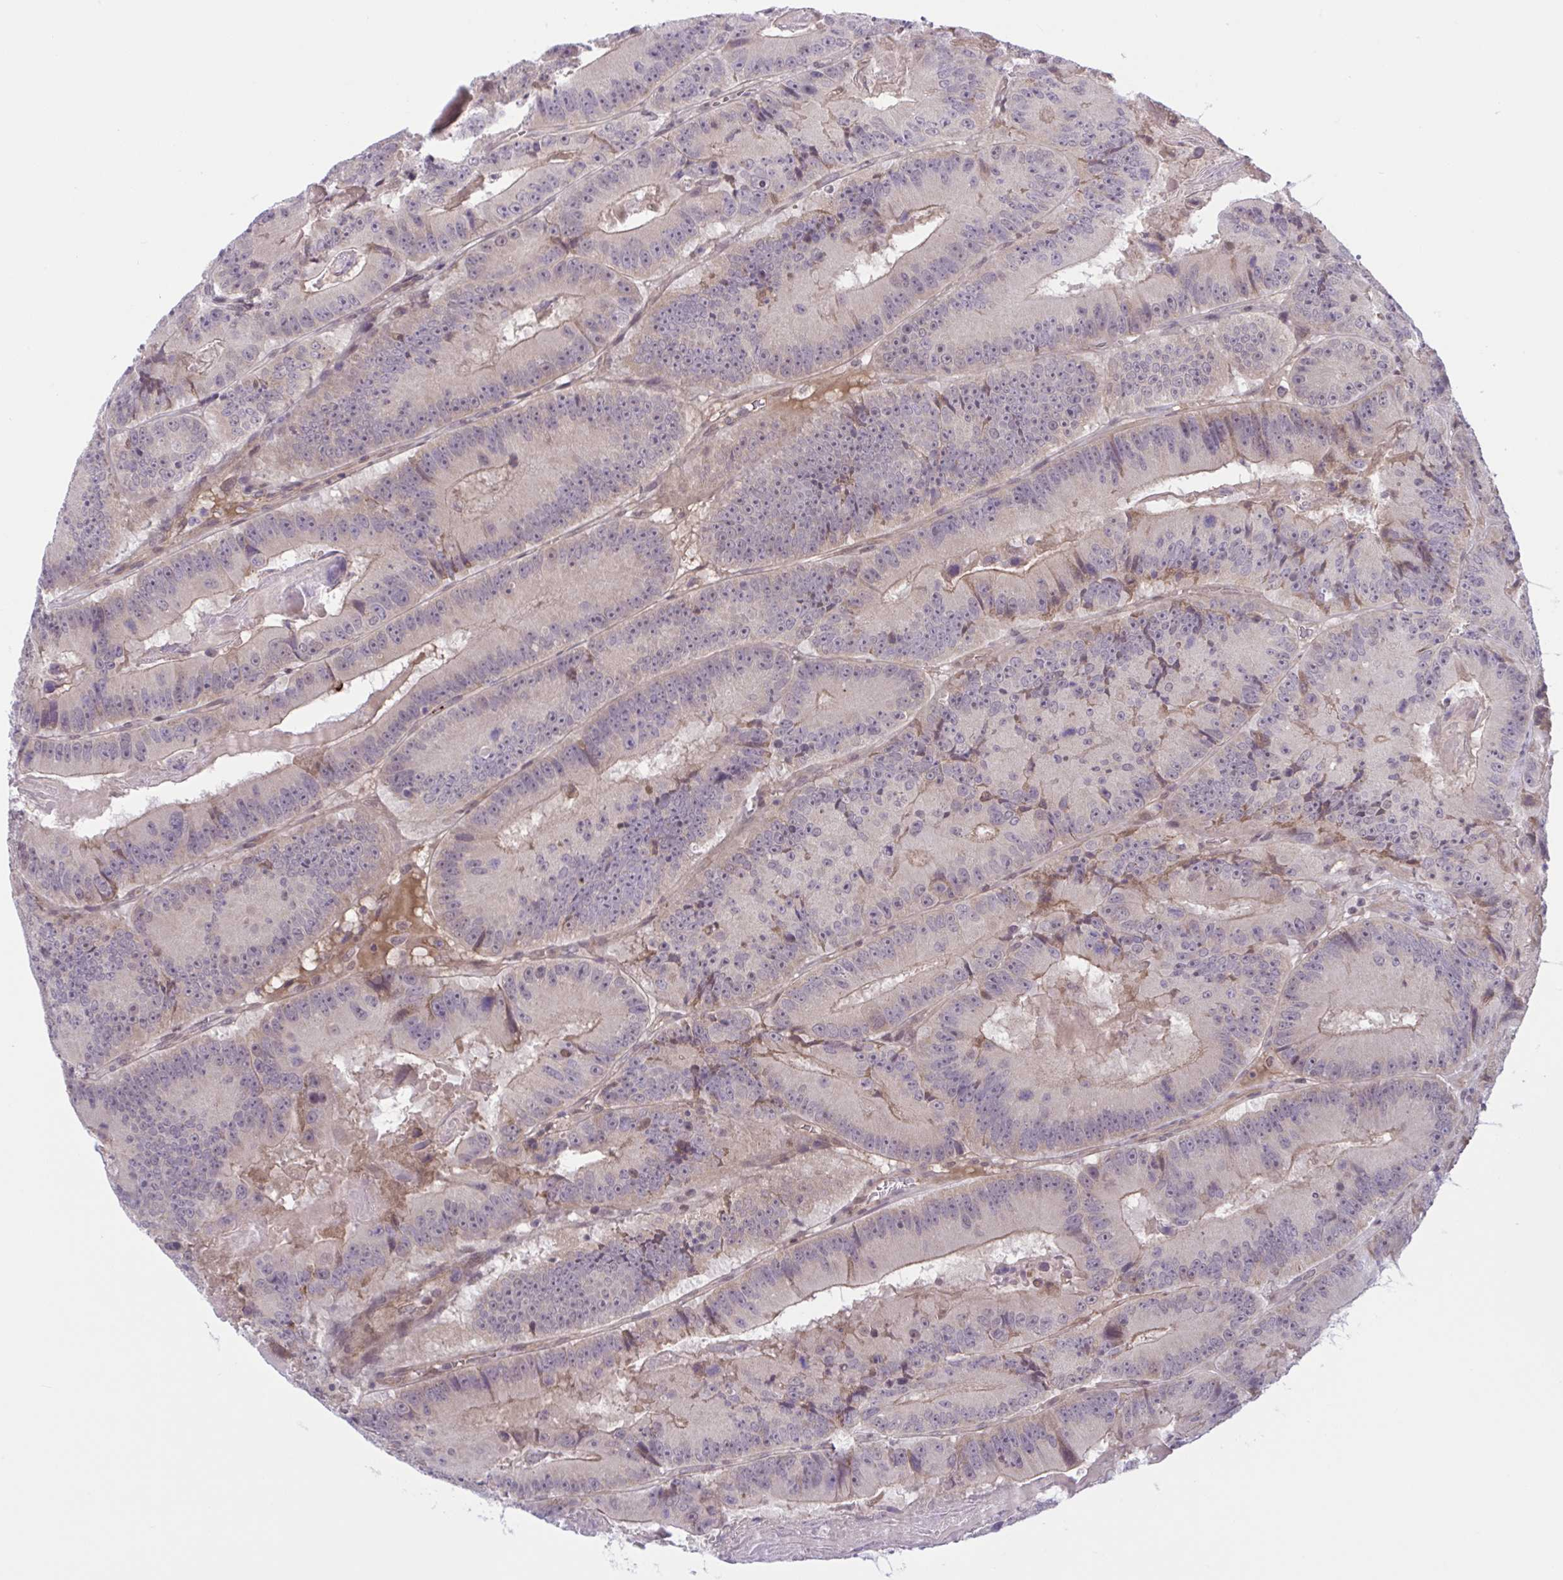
{"staining": {"intensity": "weak", "quantity": "25%-75%", "location": "cytoplasmic/membranous"}, "tissue": "colorectal cancer", "cell_type": "Tumor cells", "image_type": "cancer", "snomed": [{"axis": "morphology", "description": "Adenocarcinoma, NOS"}, {"axis": "topography", "description": "Colon"}], "caption": "A brown stain labels weak cytoplasmic/membranous staining of a protein in human colorectal adenocarcinoma tumor cells.", "gene": "TTC7B", "patient": {"sex": "female", "age": 86}}